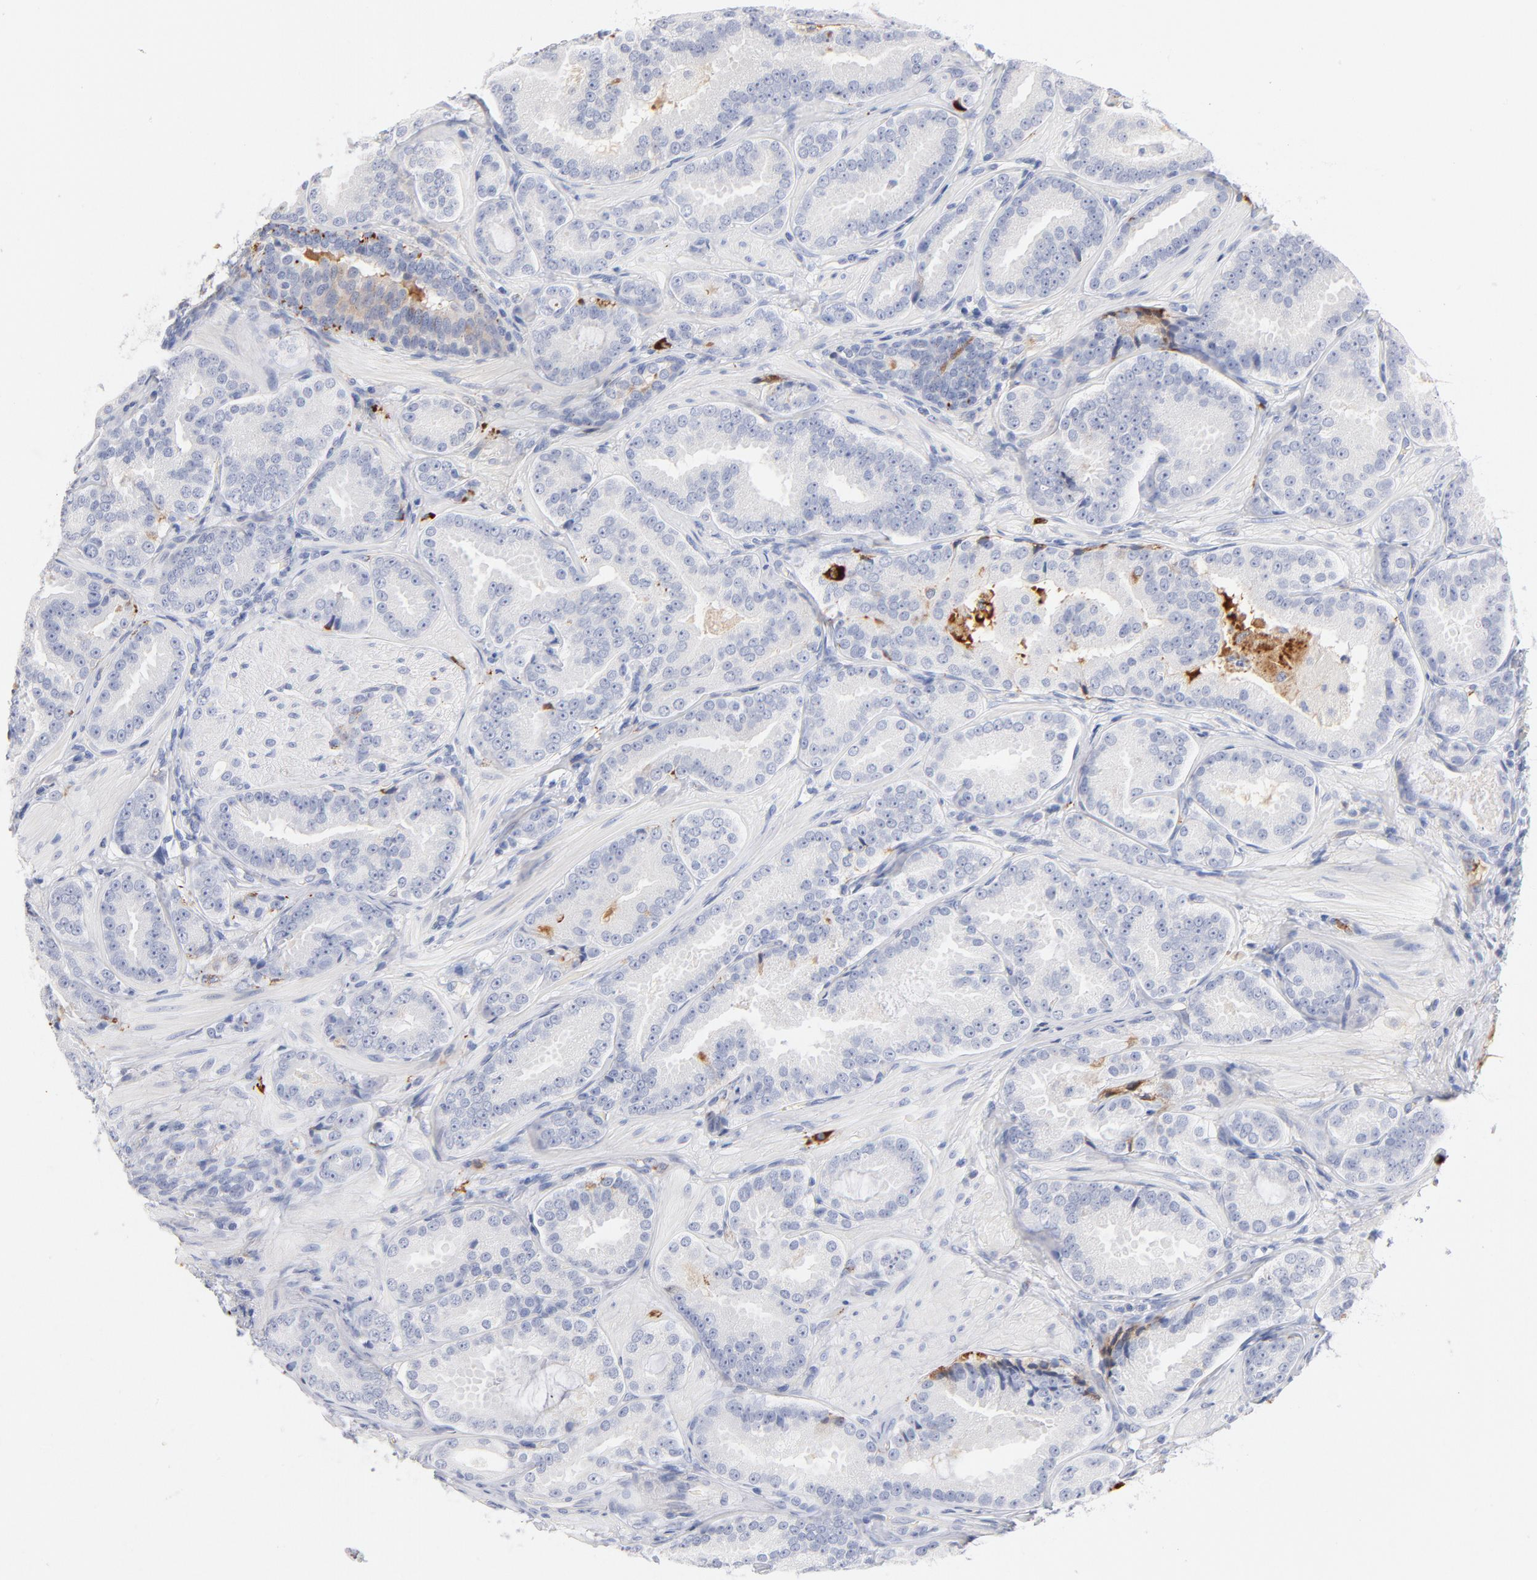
{"staining": {"intensity": "negative", "quantity": "none", "location": "none"}, "tissue": "prostate cancer", "cell_type": "Tumor cells", "image_type": "cancer", "snomed": [{"axis": "morphology", "description": "Adenocarcinoma, Low grade"}, {"axis": "topography", "description": "Prostate"}], "caption": "A photomicrograph of low-grade adenocarcinoma (prostate) stained for a protein demonstrates no brown staining in tumor cells.", "gene": "PLAT", "patient": {"sex": "male", "age": 59}}